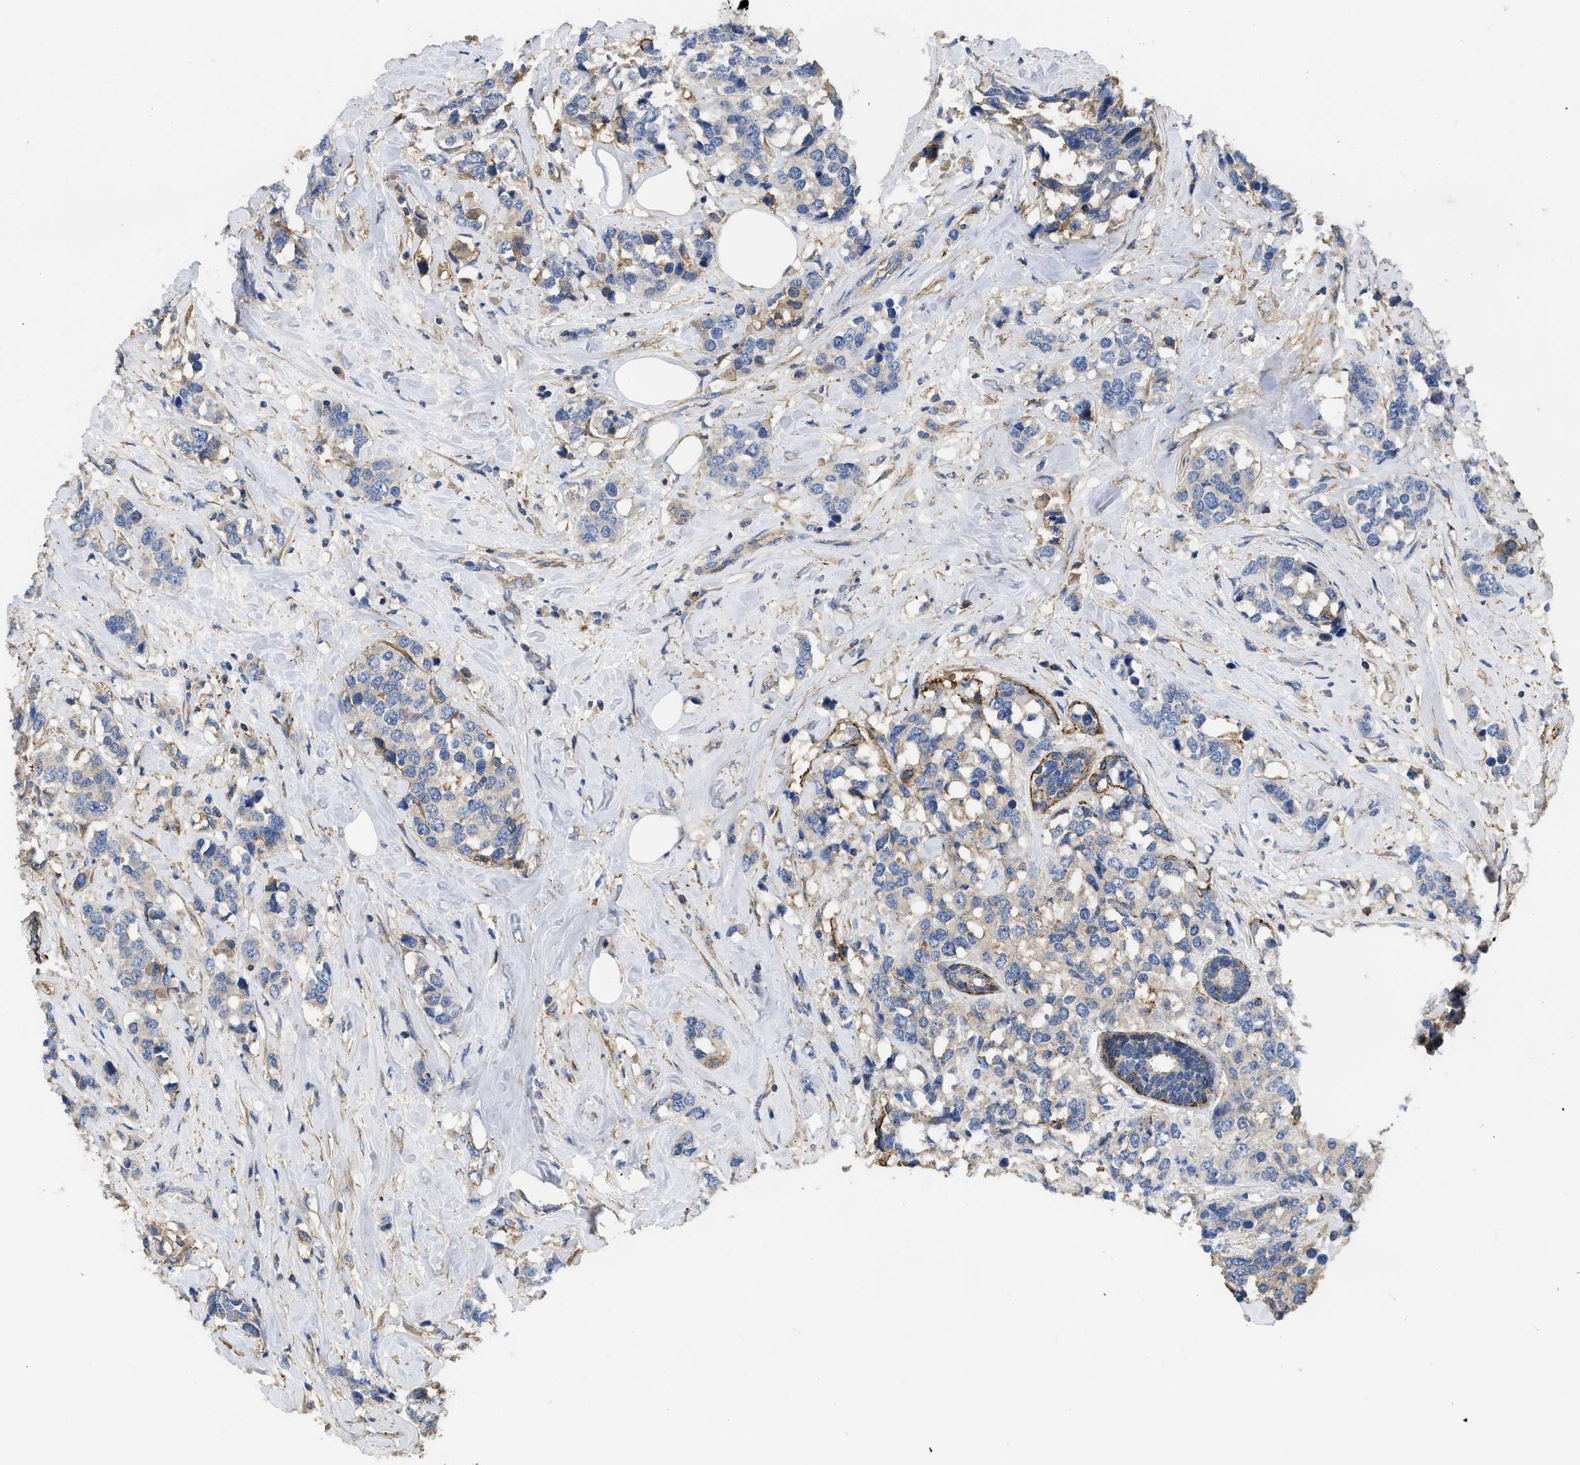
{"staining": {"intensity": "negative", "quantity": "none", "location": "none"}, "tissue": "breast cancer", "cell_type": "Tumor cells", "image_type": "cancer", "snomed": [{"axis": "morphology", "description": "Lobular carcinoma"}, {"axis": "topography", "description": "Breast"}], "caption": "DAB immunohistochemical staining of lobular carcinoma (breast) reveals no significant expression in tumor cells.", "gene": "USP4", "patient": {"sex": "female", "age": 59}}